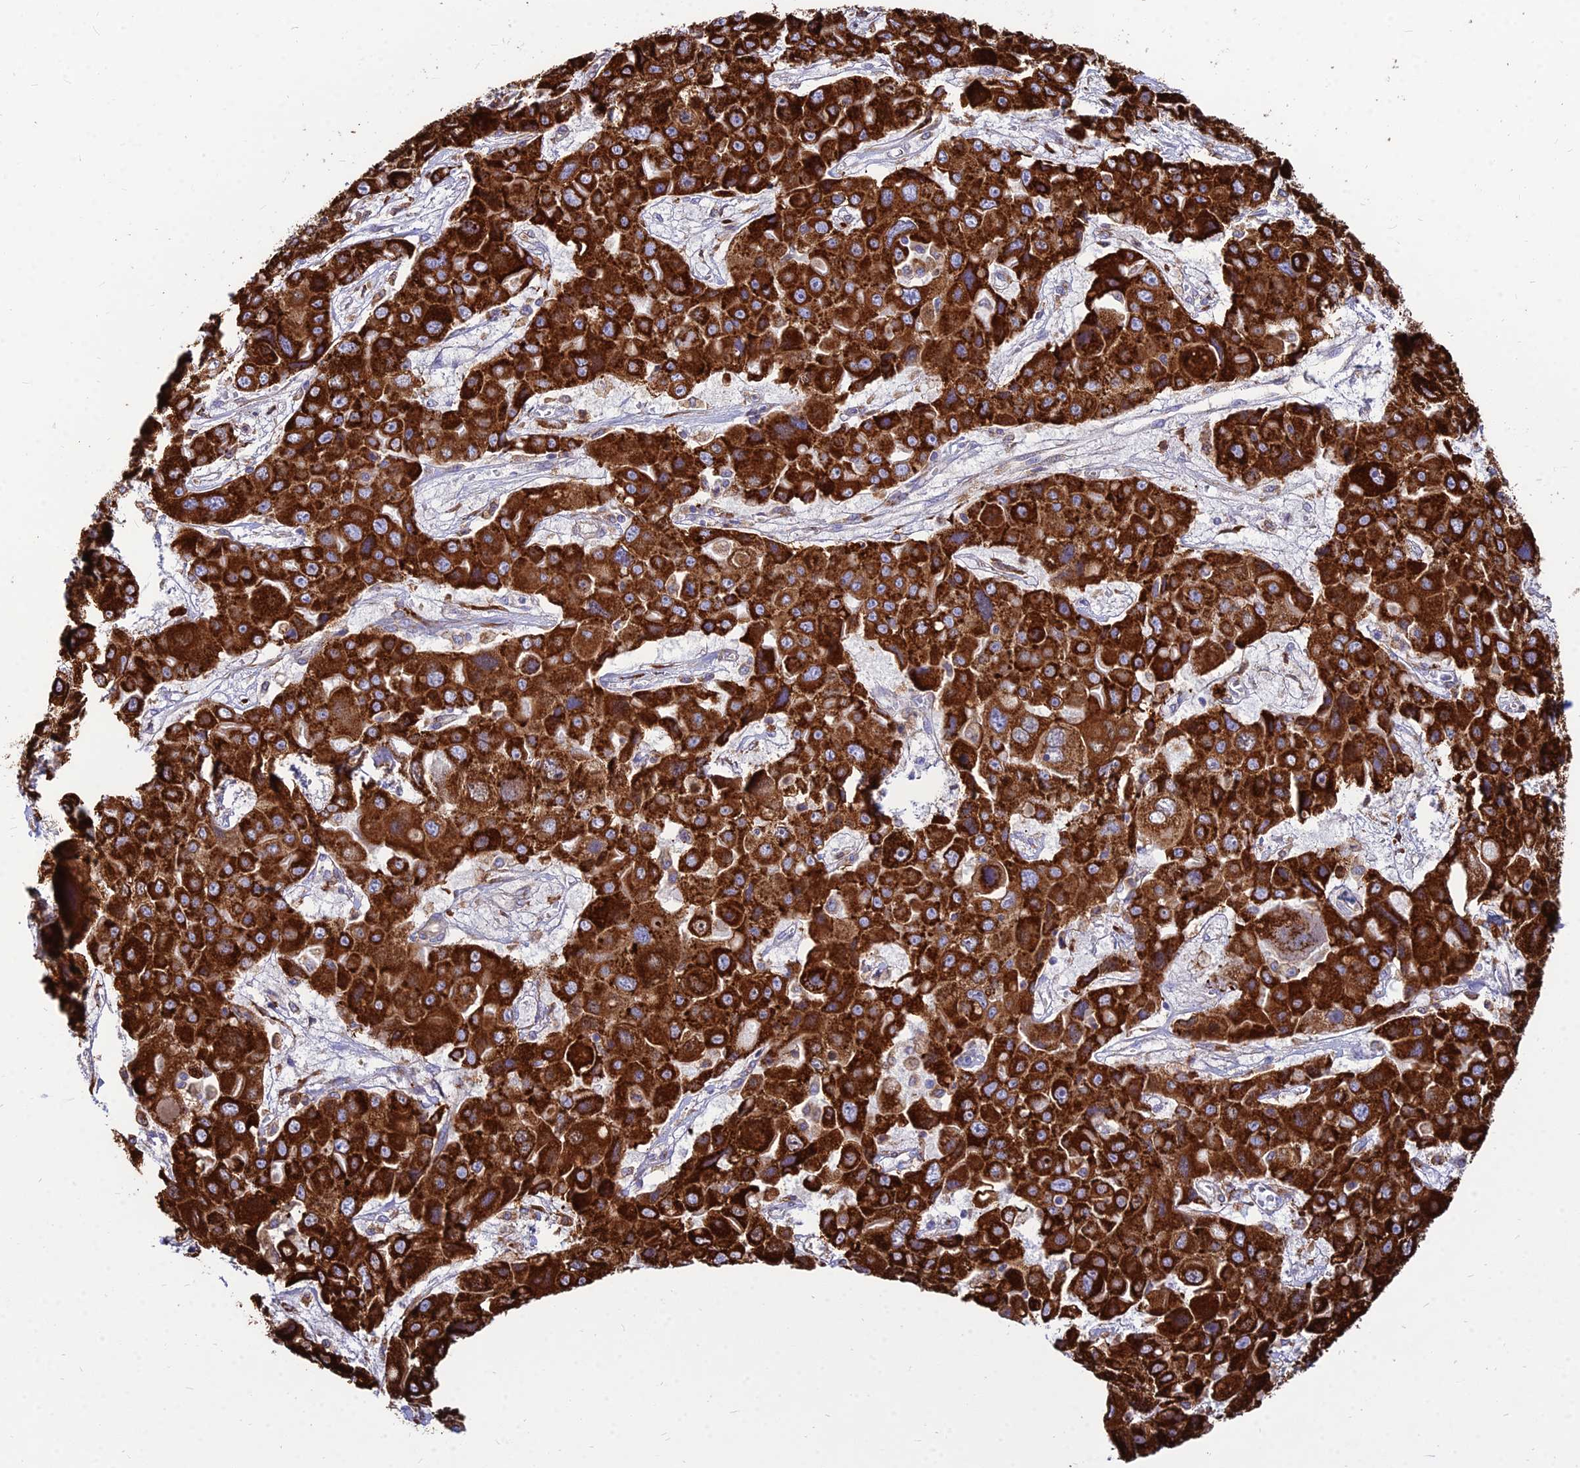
{"staining": {"intensity": "strong", "quantity": ">75%", "location": "cytoplasmic/membranous"}, "tissue": "liver cancer", "cell_type": "Tumor cells", "image_type": "cancer", "snomed": [{"axis": "morphology", "description": "Cholangiocarcinoma"}, {"axis": "topography", "description": "Liver"}], "caption": "IHC (DAB (3,3'-diaminobenzidine)) staining of liver cholangiocarcinoma shows strong cytoplasmic/membranous protein positivity in about >75% of tumor cells.", "gene": "CCT6B", "patient": {"sex": "male", "age": 67}}